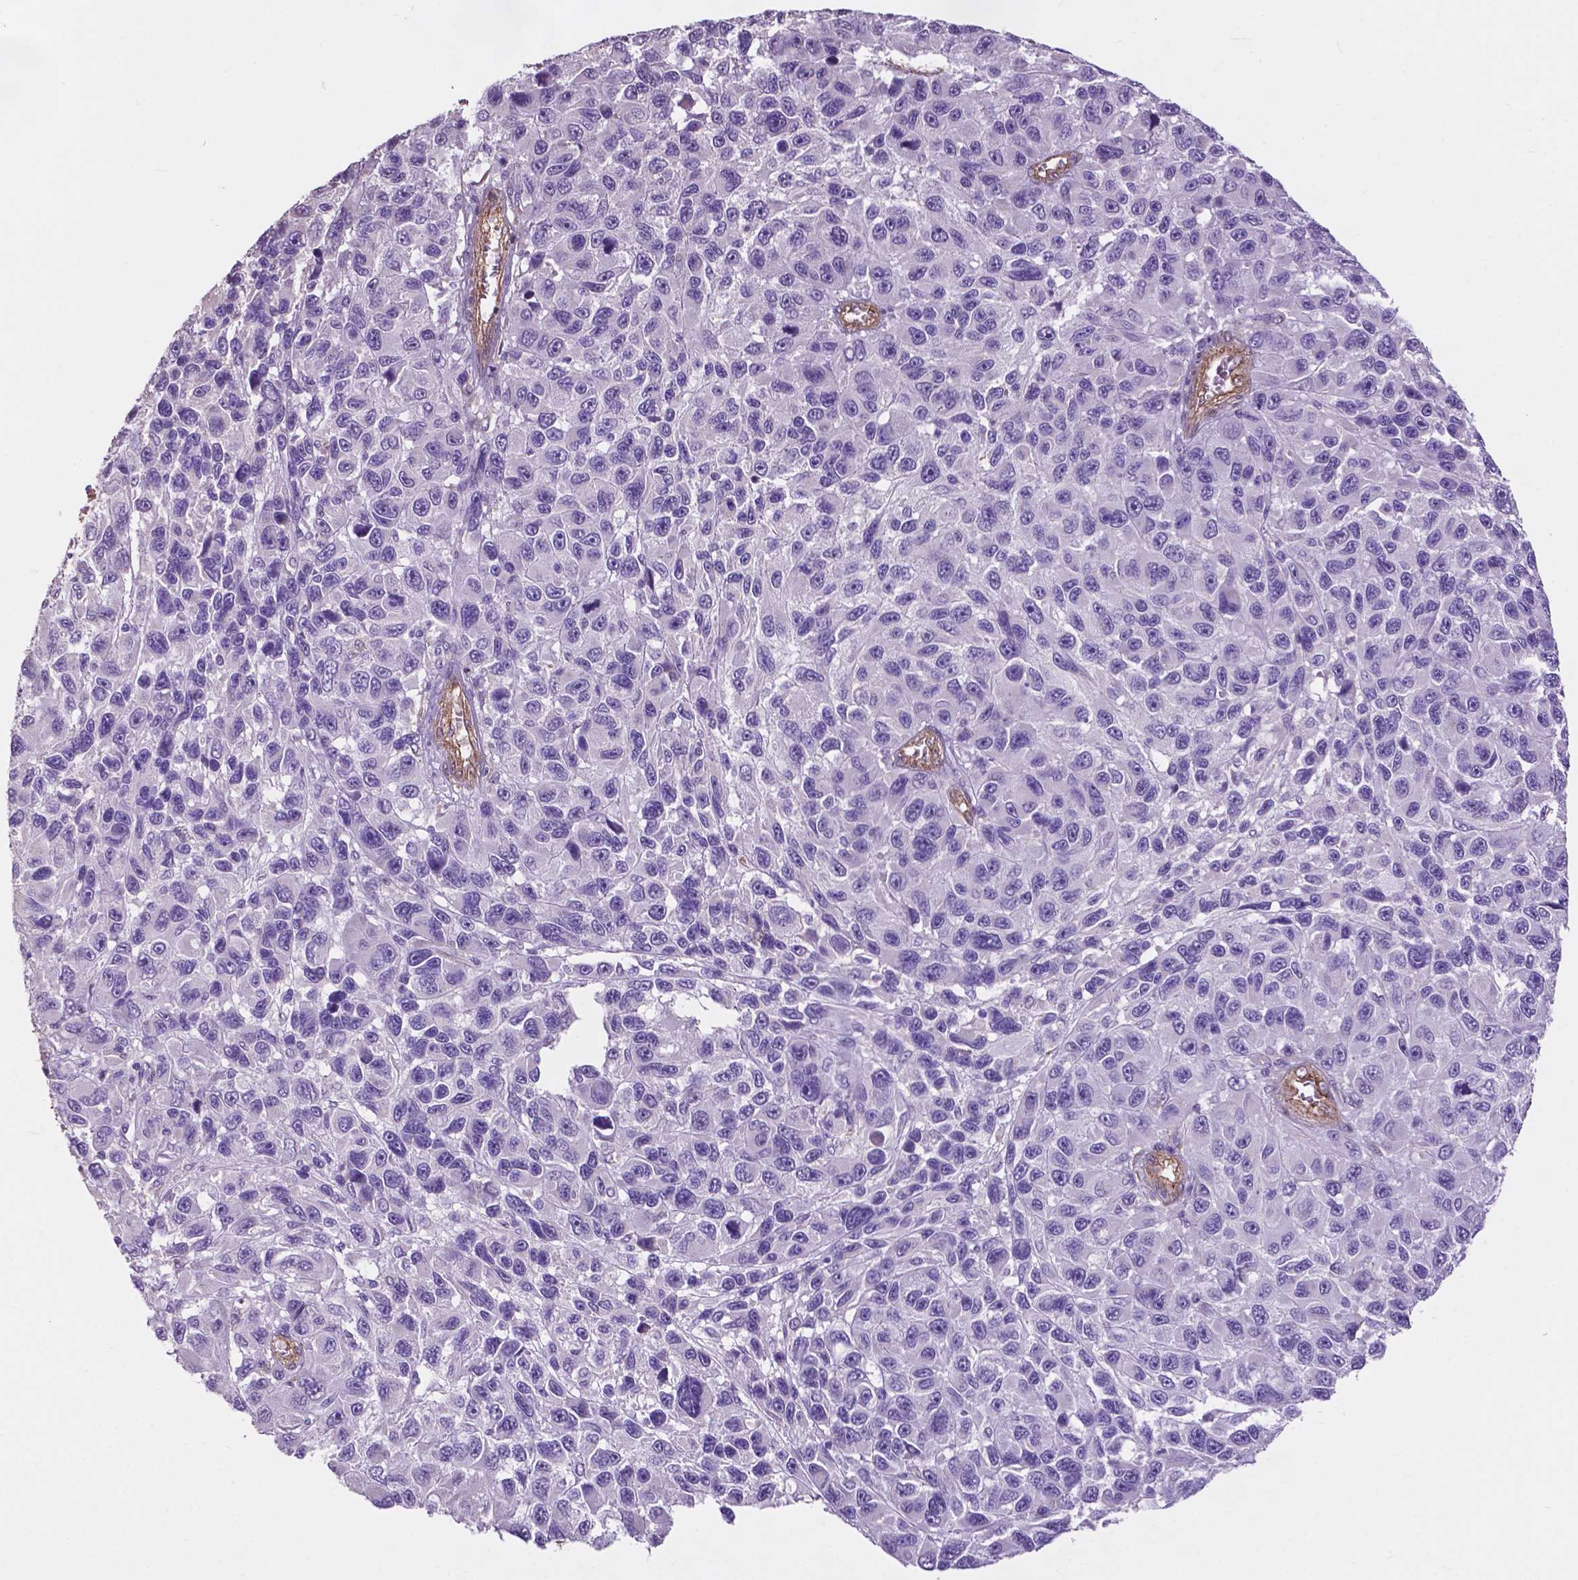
{"staining": {"intensity": "negative", "quantity": "none", "location": "none"}, "tissue": "melanoma", "cell_type": "Tumor cells", "image_type": "cancer", "snomed": [{"axis": "morphology", "description": "Malignant melanoma, NOS"}, {"axis": "topography", "description": "Skin"}], "caption": "The immunohistochemistry micrograph has no significant staining in tumor cells of melanoma tissue.", "gene": "PDLIM1", "patient": {"sex": "male", "age": 53}}